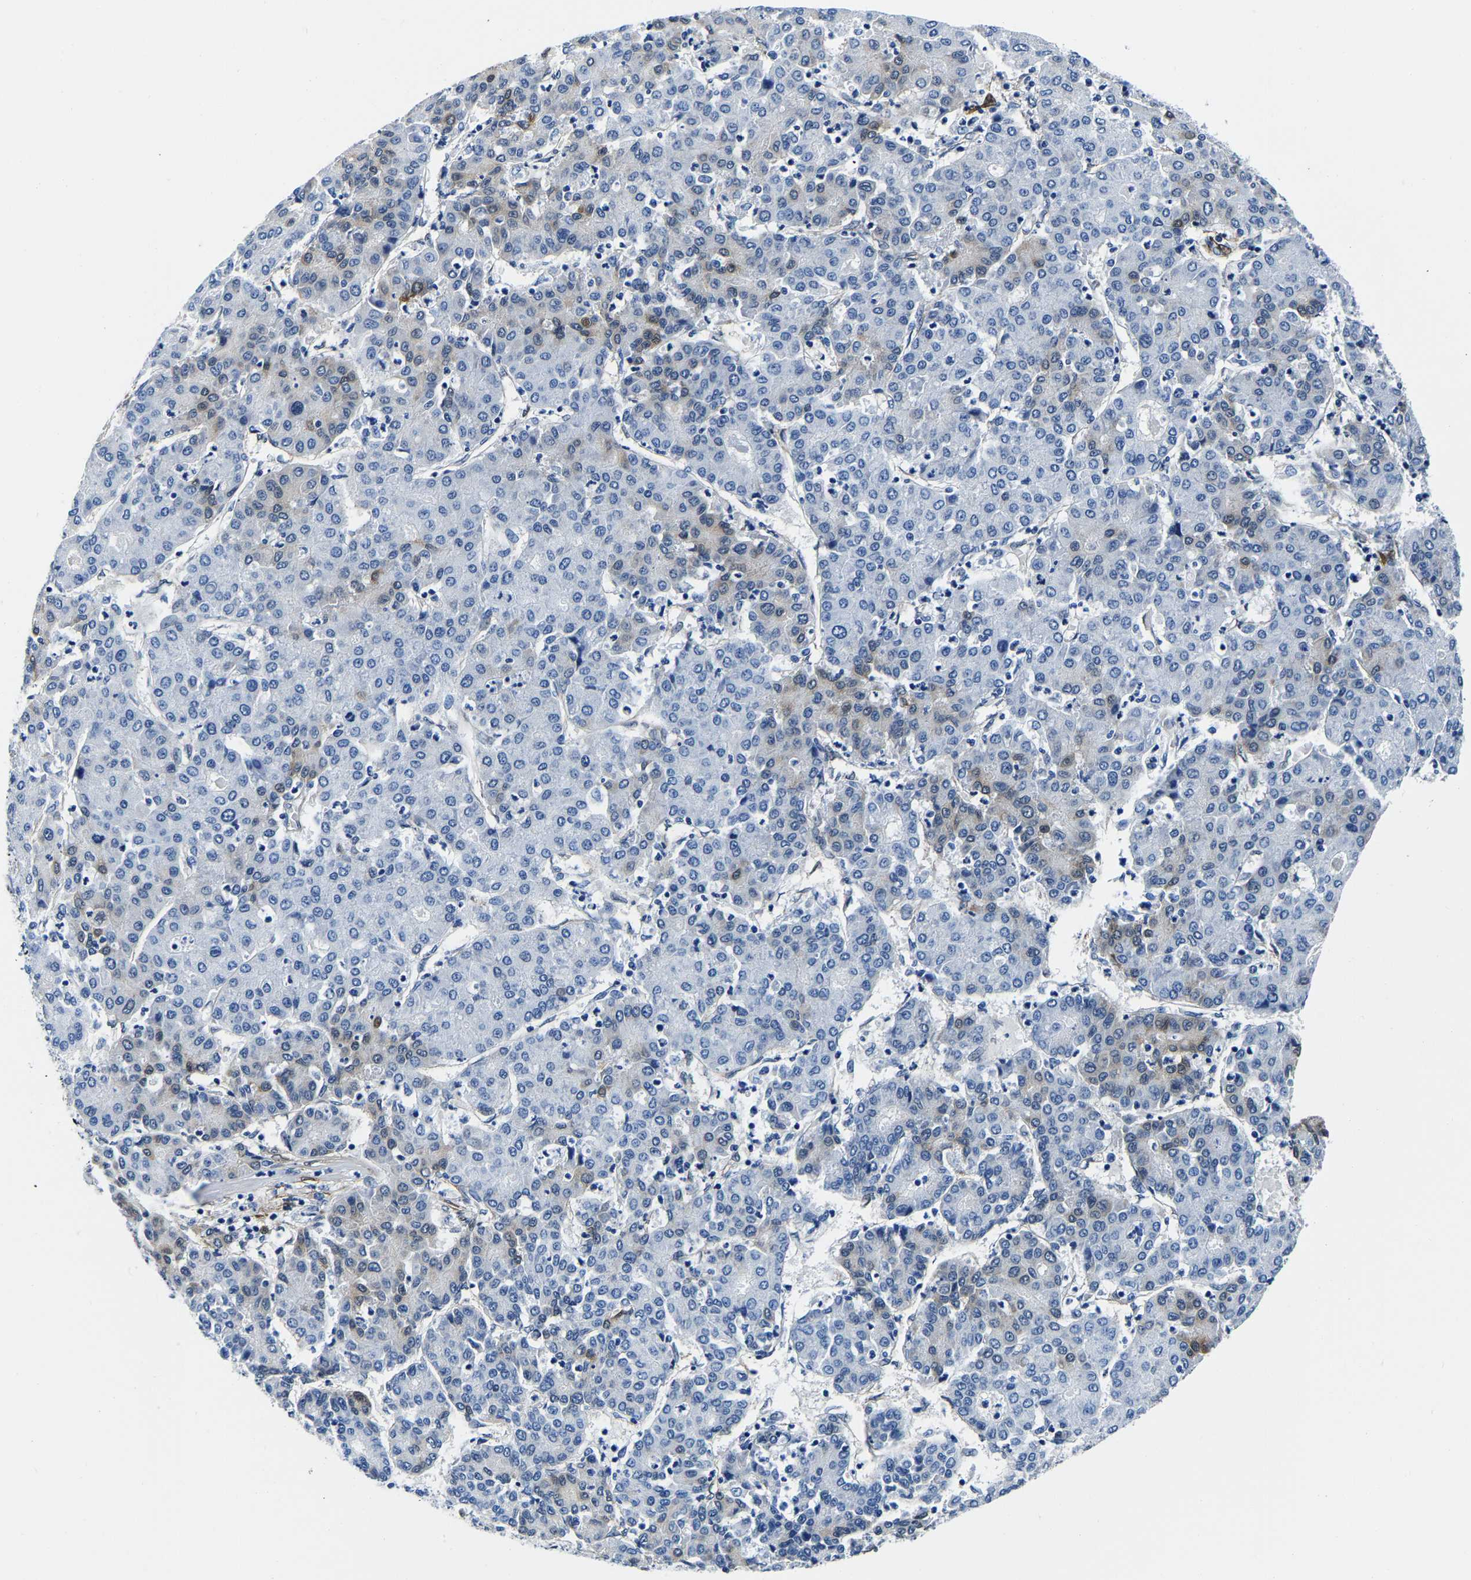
{"staining": {"intensity": "negative", "quantity": "none", "location": "none"}, "tissue": "liver cancer", "cell_type": "Tumor cells", "image_type": "cancer", "snomed": [{"axis": "morphology", "description": "Carcinoma, Hepatocellular, NOS"}, {"axis": "topography", "description": "Liver"}], "caption": "Tumor cells are negative for brown protein staining in liver hepatocellular carcinoma.", "gene": "S100A13", "patient": {"sex": "male", "age": 65}}